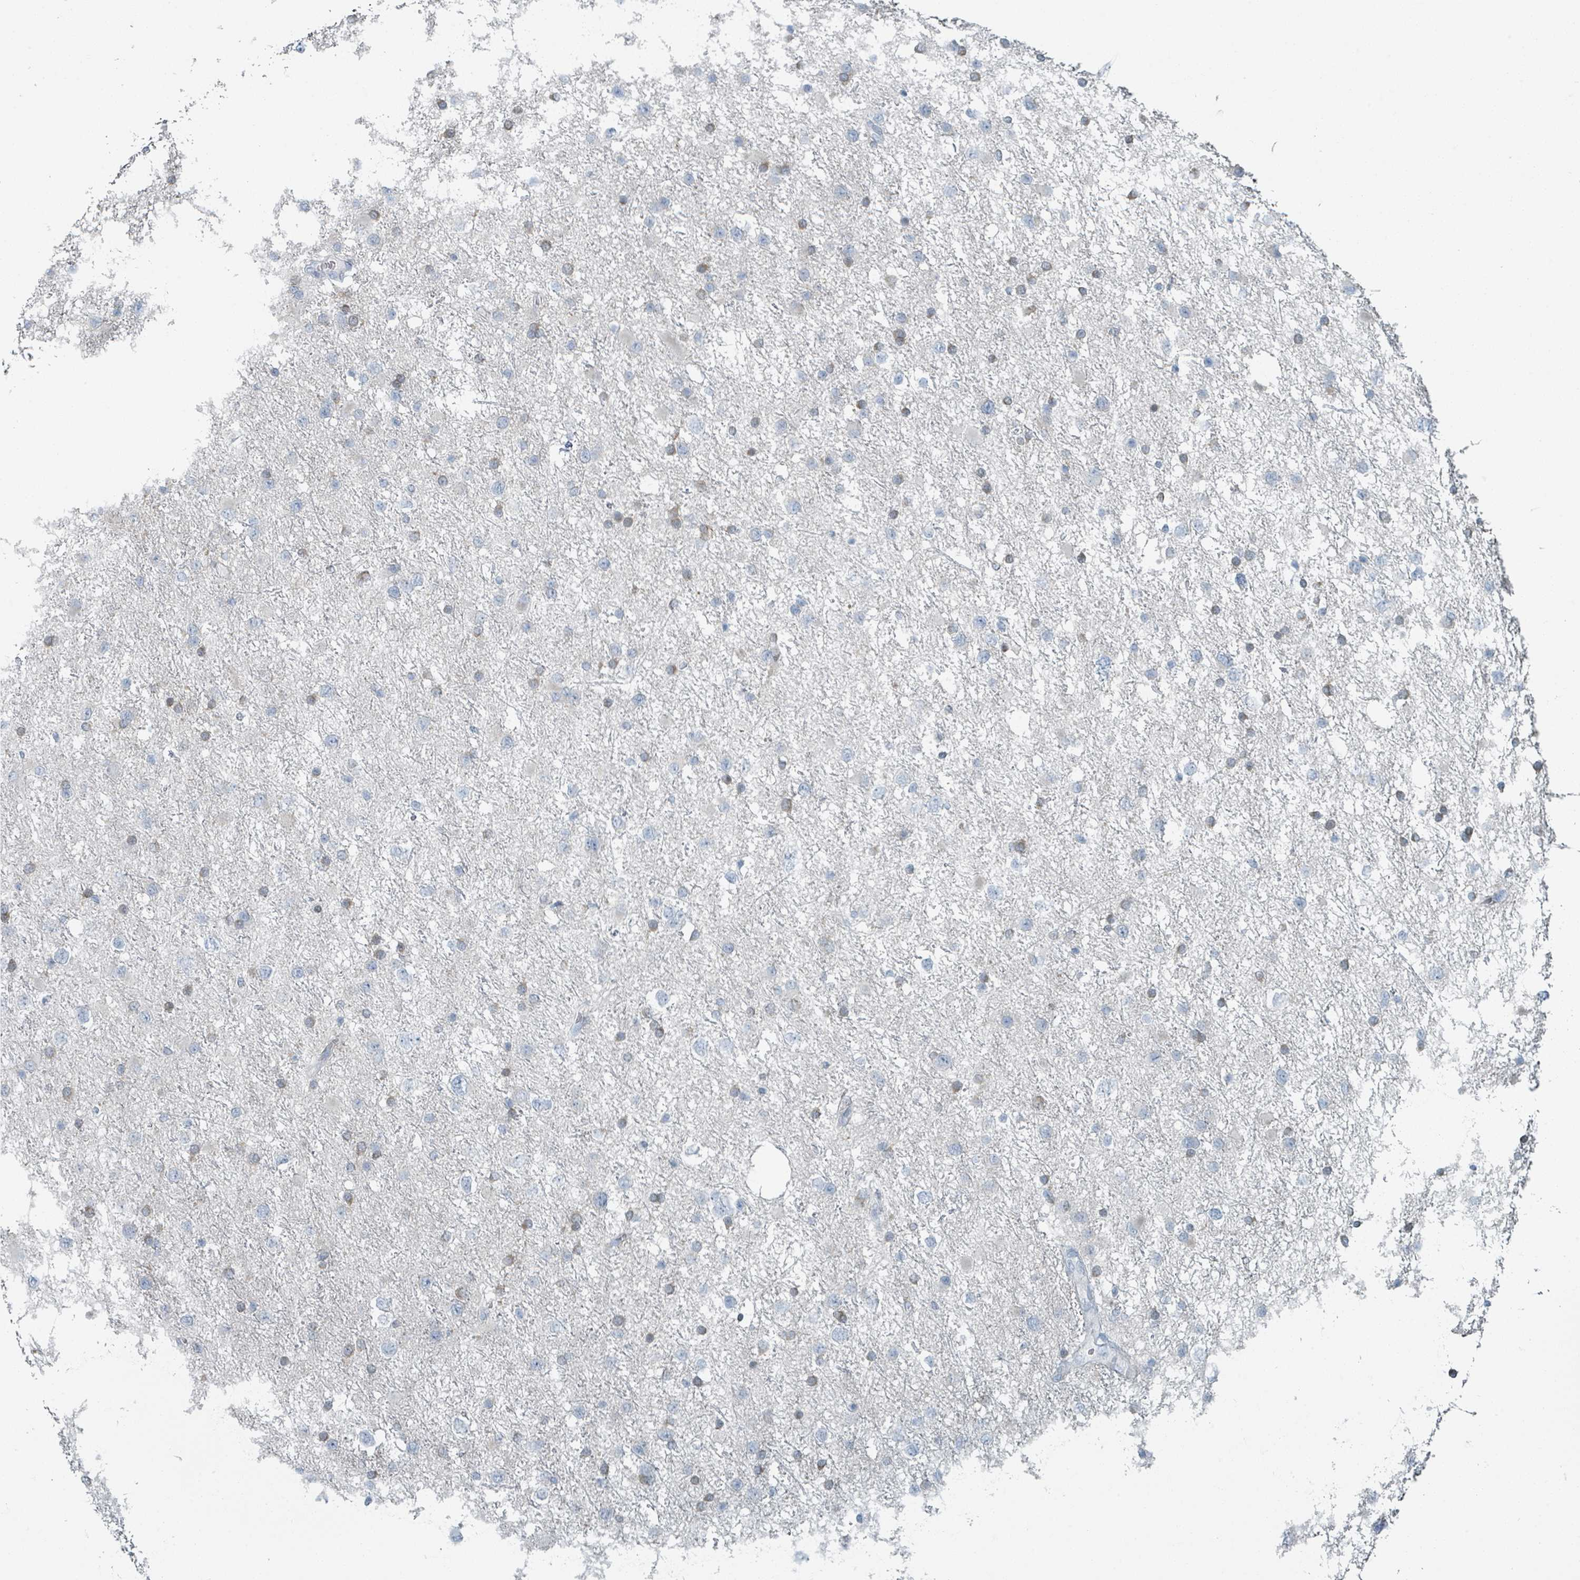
{"staining": {"intensity": "negative", "quantity": "none", "location": "none"}, "tissue": "glioma", "cell_type": "Tumor cells", "image_type": "cancer", "snomed": [{"axis": "morphology", "description": "Glioma, malignant, Low grade"}, {"axis": "topography", "description": "Brain"}], "caption": "This is an IHC photomicrograph of human malignant low-grade glioma. There is no expression in tumor cells.", "gene": "GAMT", "patient": {"sex": "female", "age": 32}}